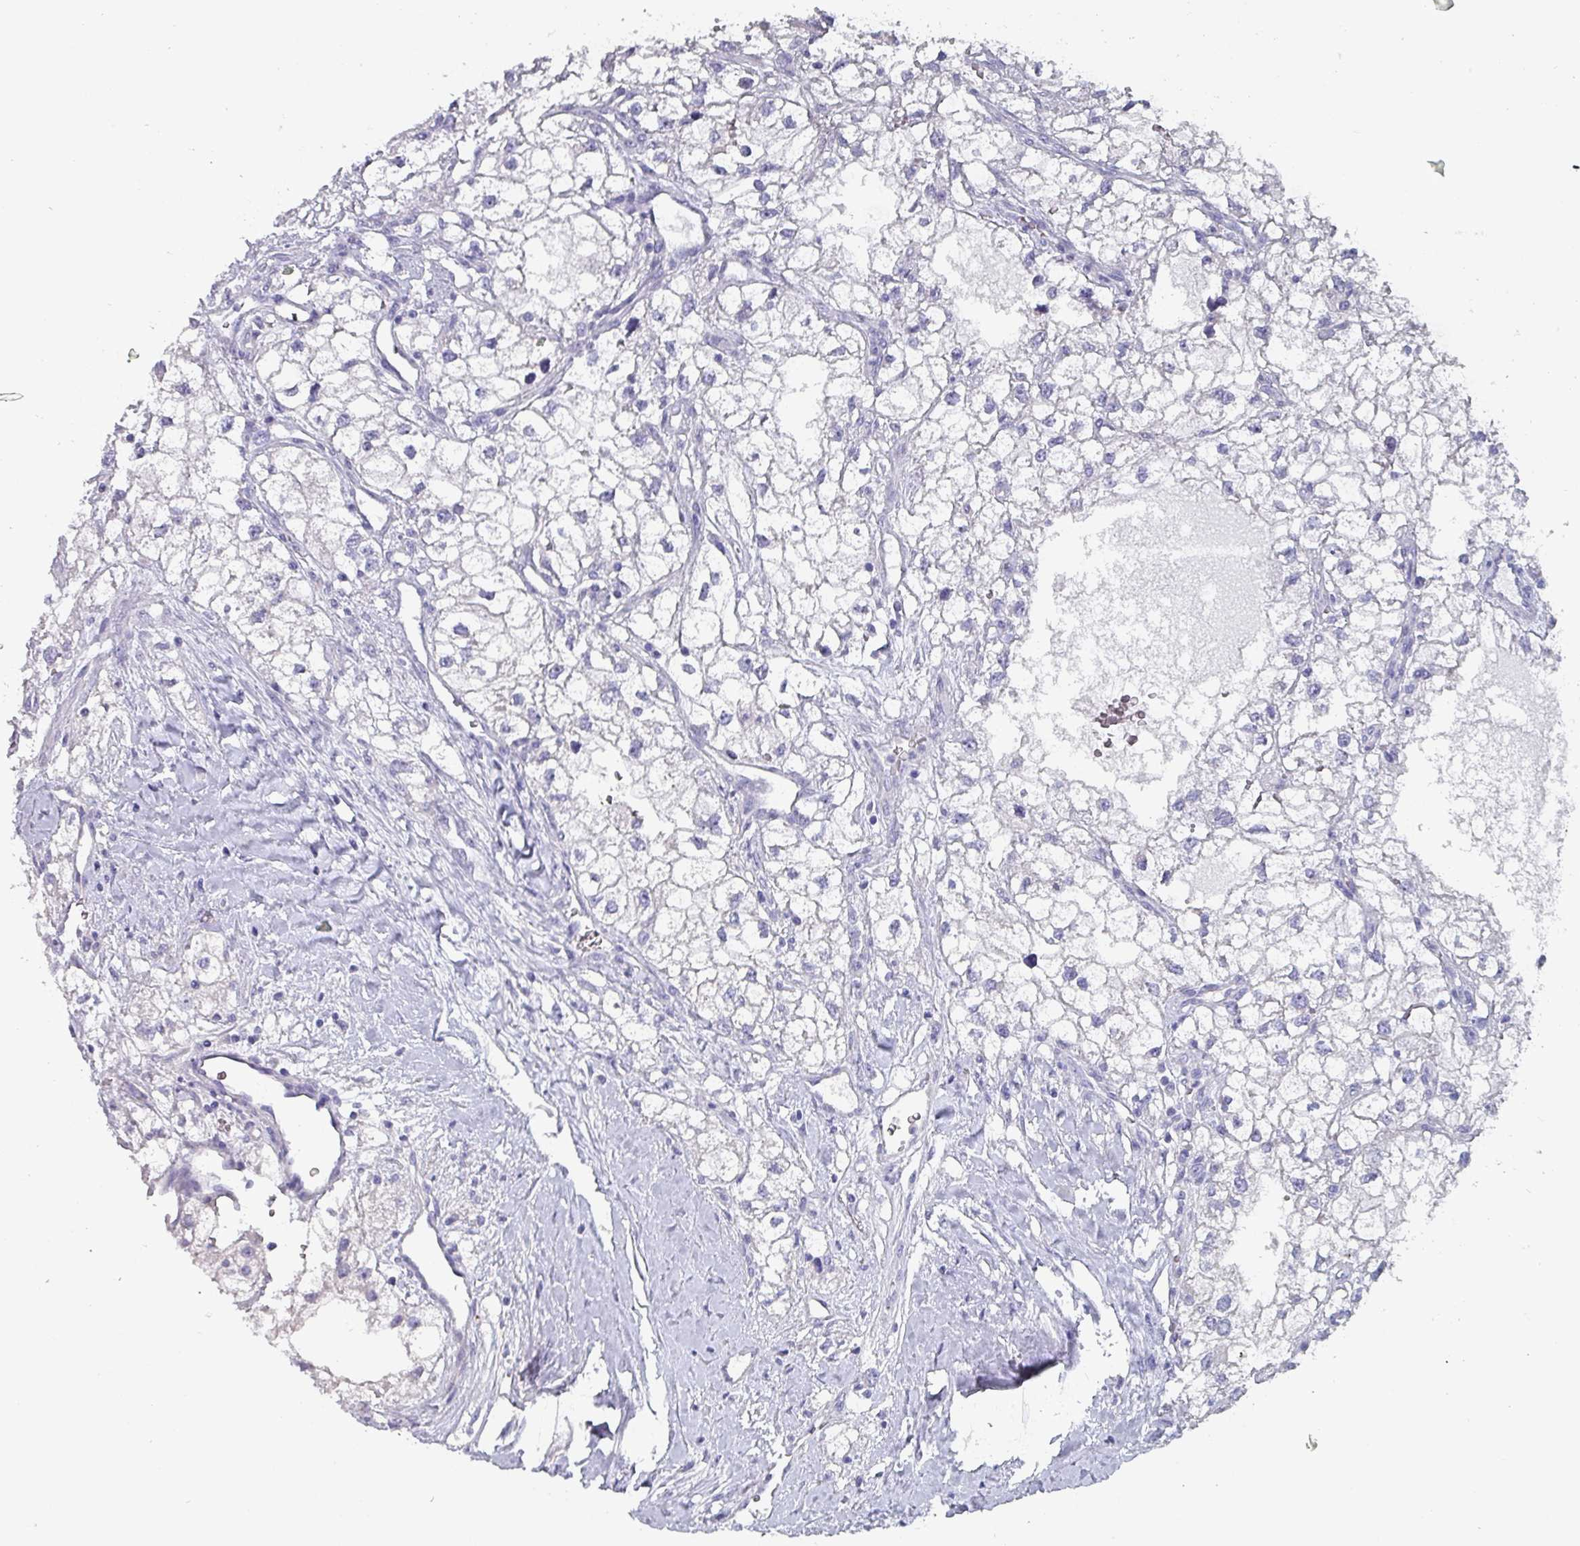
{"staining": {"intensity": "negative", "quantity": "none", "location": "none"}, "tissue": "renal cancer", "cell_type": "Tumor cells", "image_type": "cancer", "snomed": [{"axis": "morphology", "description": "Adenocarcinoma, NOS"}, {"axis": "topography", "description": "Kidney"}], "caption": "The photomicrograph shows no staining of tumor cells in renal cancer (adenocarcinoma). The staining was performed using DAB (3,3'-diaminobenzidine) to visualize the protein expression in brown, while the nuclei were stained in blue with hematoxylin (Magnification: 20x).", "gene": "INS-IGF2", "patient": {"sex": "male", "age": 59}}